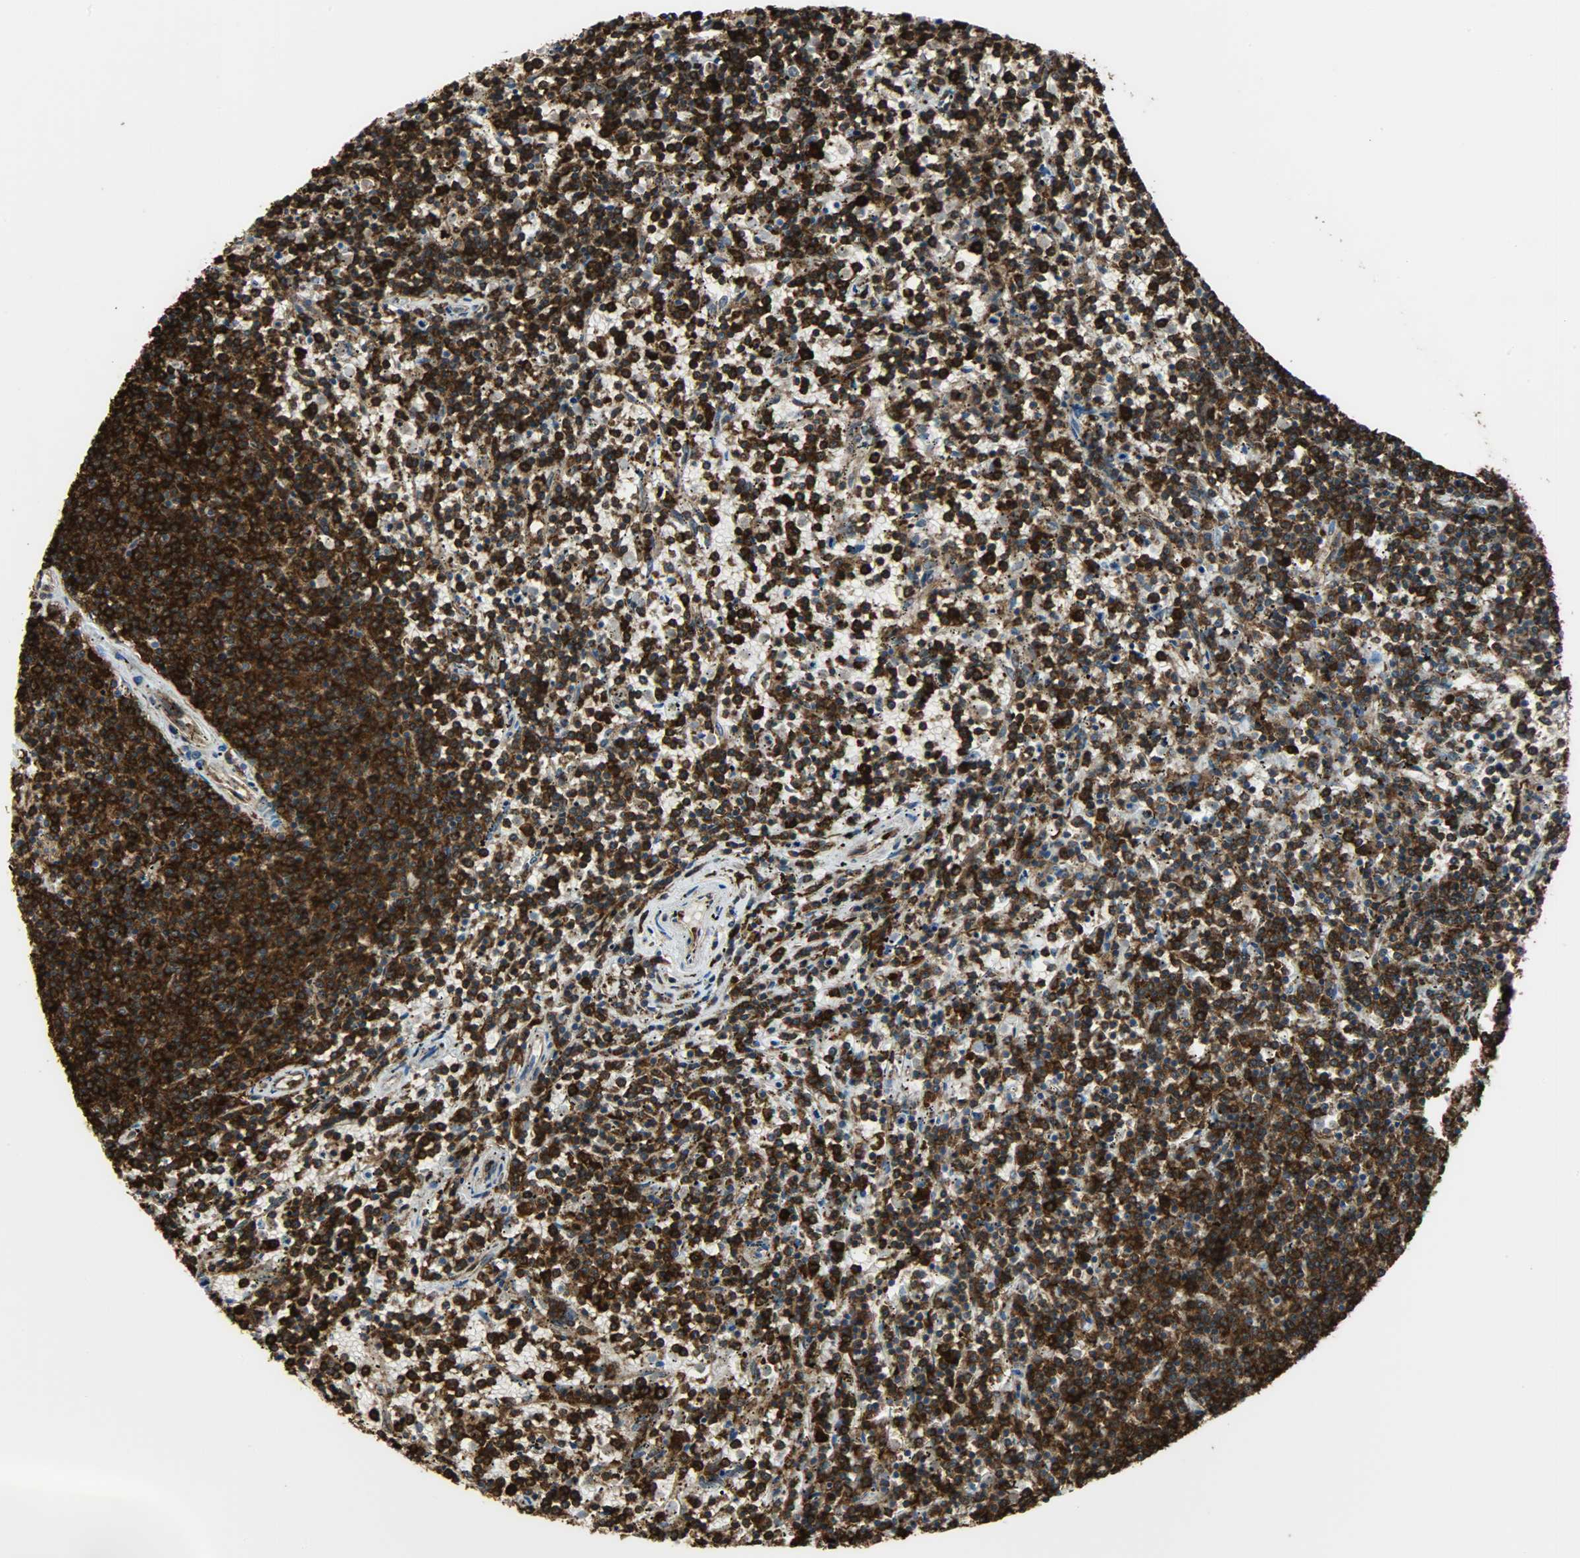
{"staining": {"intensity": "strong", "quantity": ">75%", "location": "cytoplasmic/membranous,nuclear"}, "tissue": "lymphoma", "cell_type": "Tumor cells", "image_type": "cancer", "snomed": [{"axis": "morphology", "description": "Malignant lymphoma, non-Hodgkin's type, Low grade"}, {"axis": "topography", "description": "Spleen"}], "caption": "Strong cytoplasmic/membranous and nuclear expression is seen in about >75% of tumor cells in malignant lymphoma, non-Hodgkin's type (low-grade).", "gene": "VASP", "patient": {"sex": "female", "age": 50}}